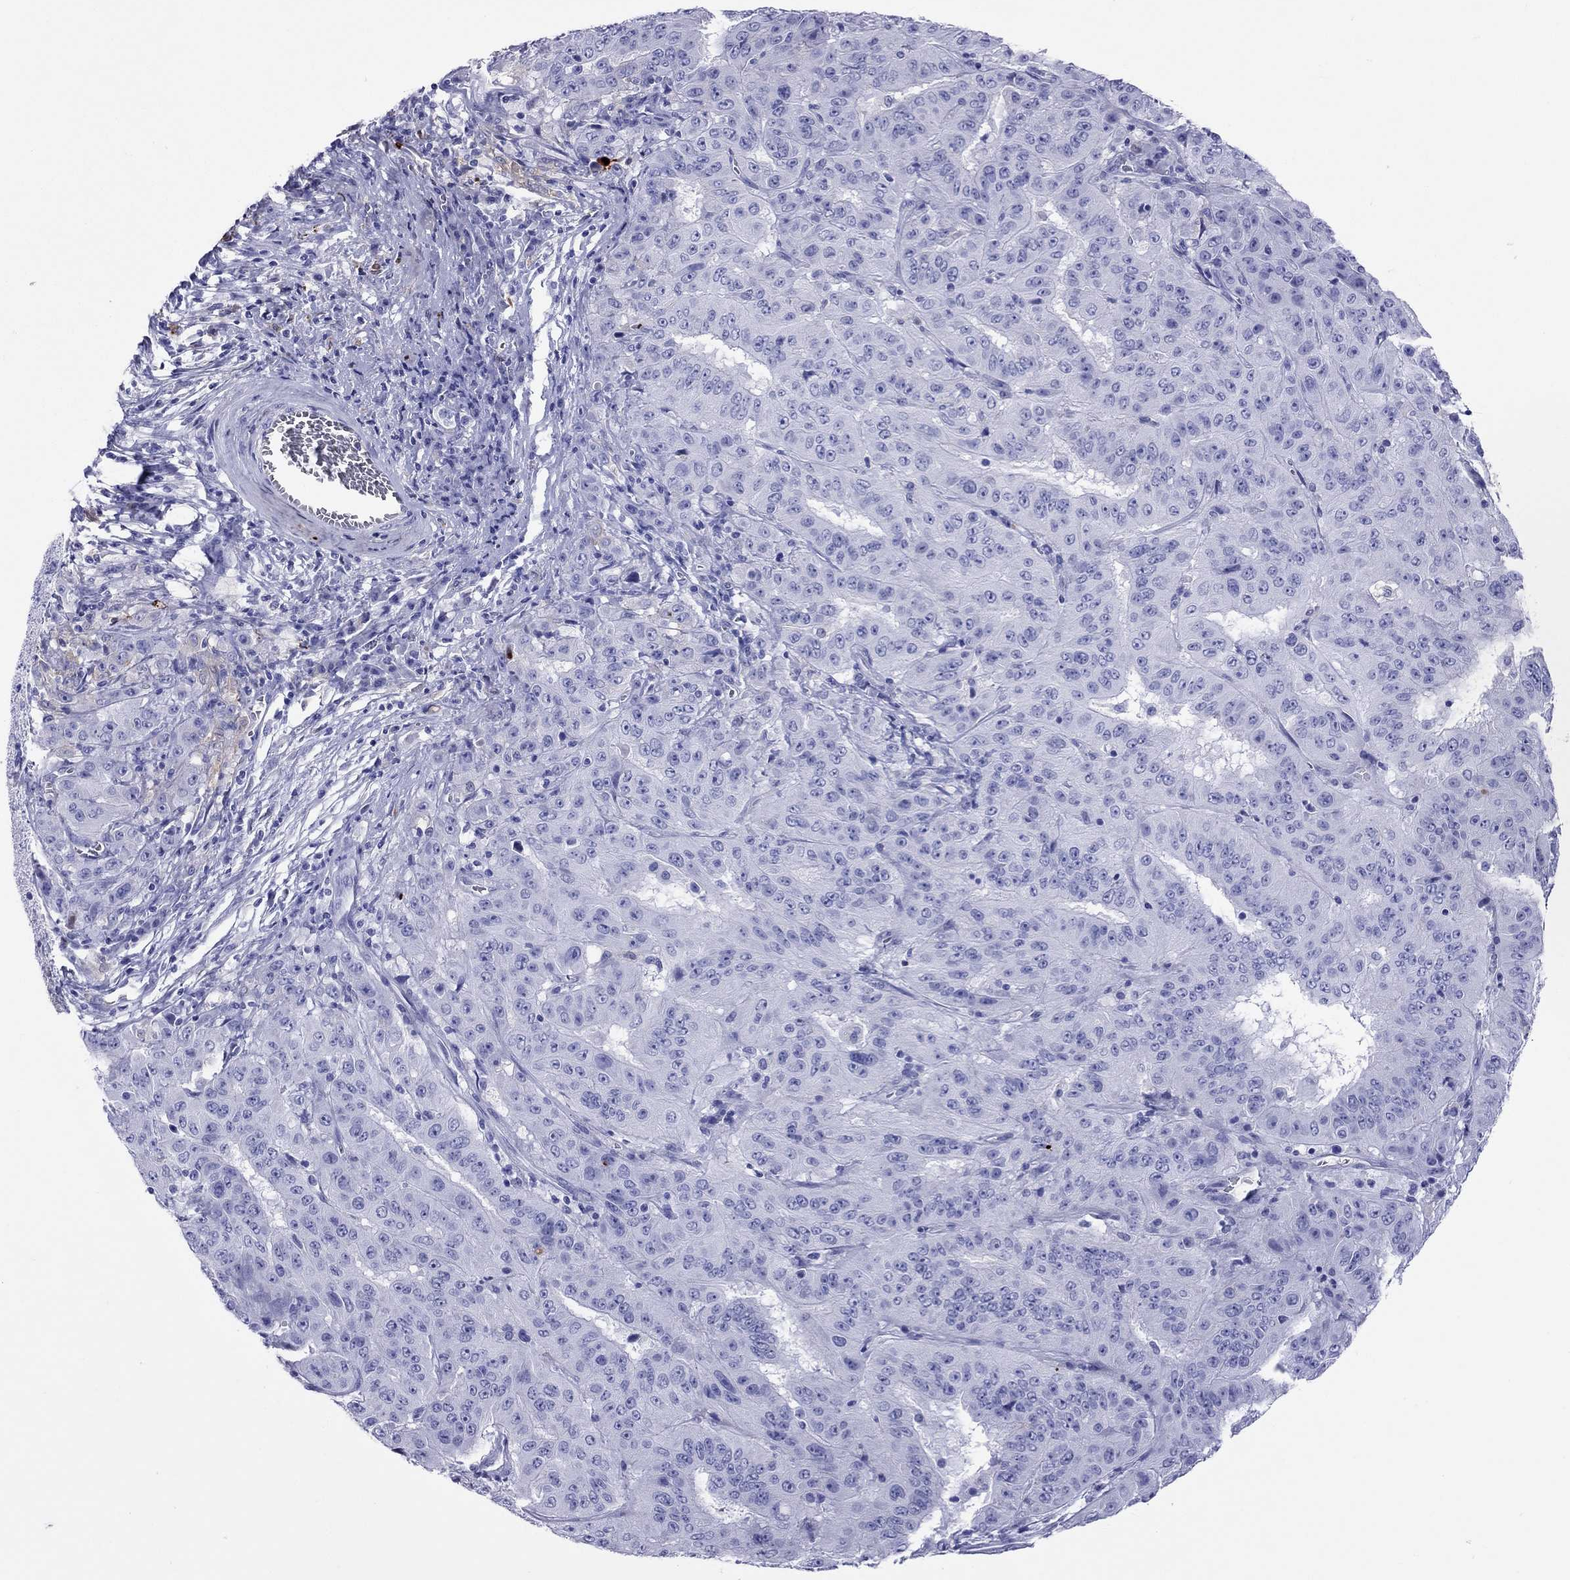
{"staining": {"intensity": "negative", "quantity": "none", "location": "none"}, "tissue": "pancreatic cancer", "cell_type": "Tumor cells", "image_type": "cancer", "snomed": [{"axis": "morphology", "description": "Adenocarcinoma, NOS"}, {"axis": "topography", "description": "Pancreas"}], "caption": "Immunohistochemical staining of pancreatic cancer reveals no significant positivity in tumor cells.", "gene": "SERPINA3", "patient": {"sex": "male", "age": 63}}